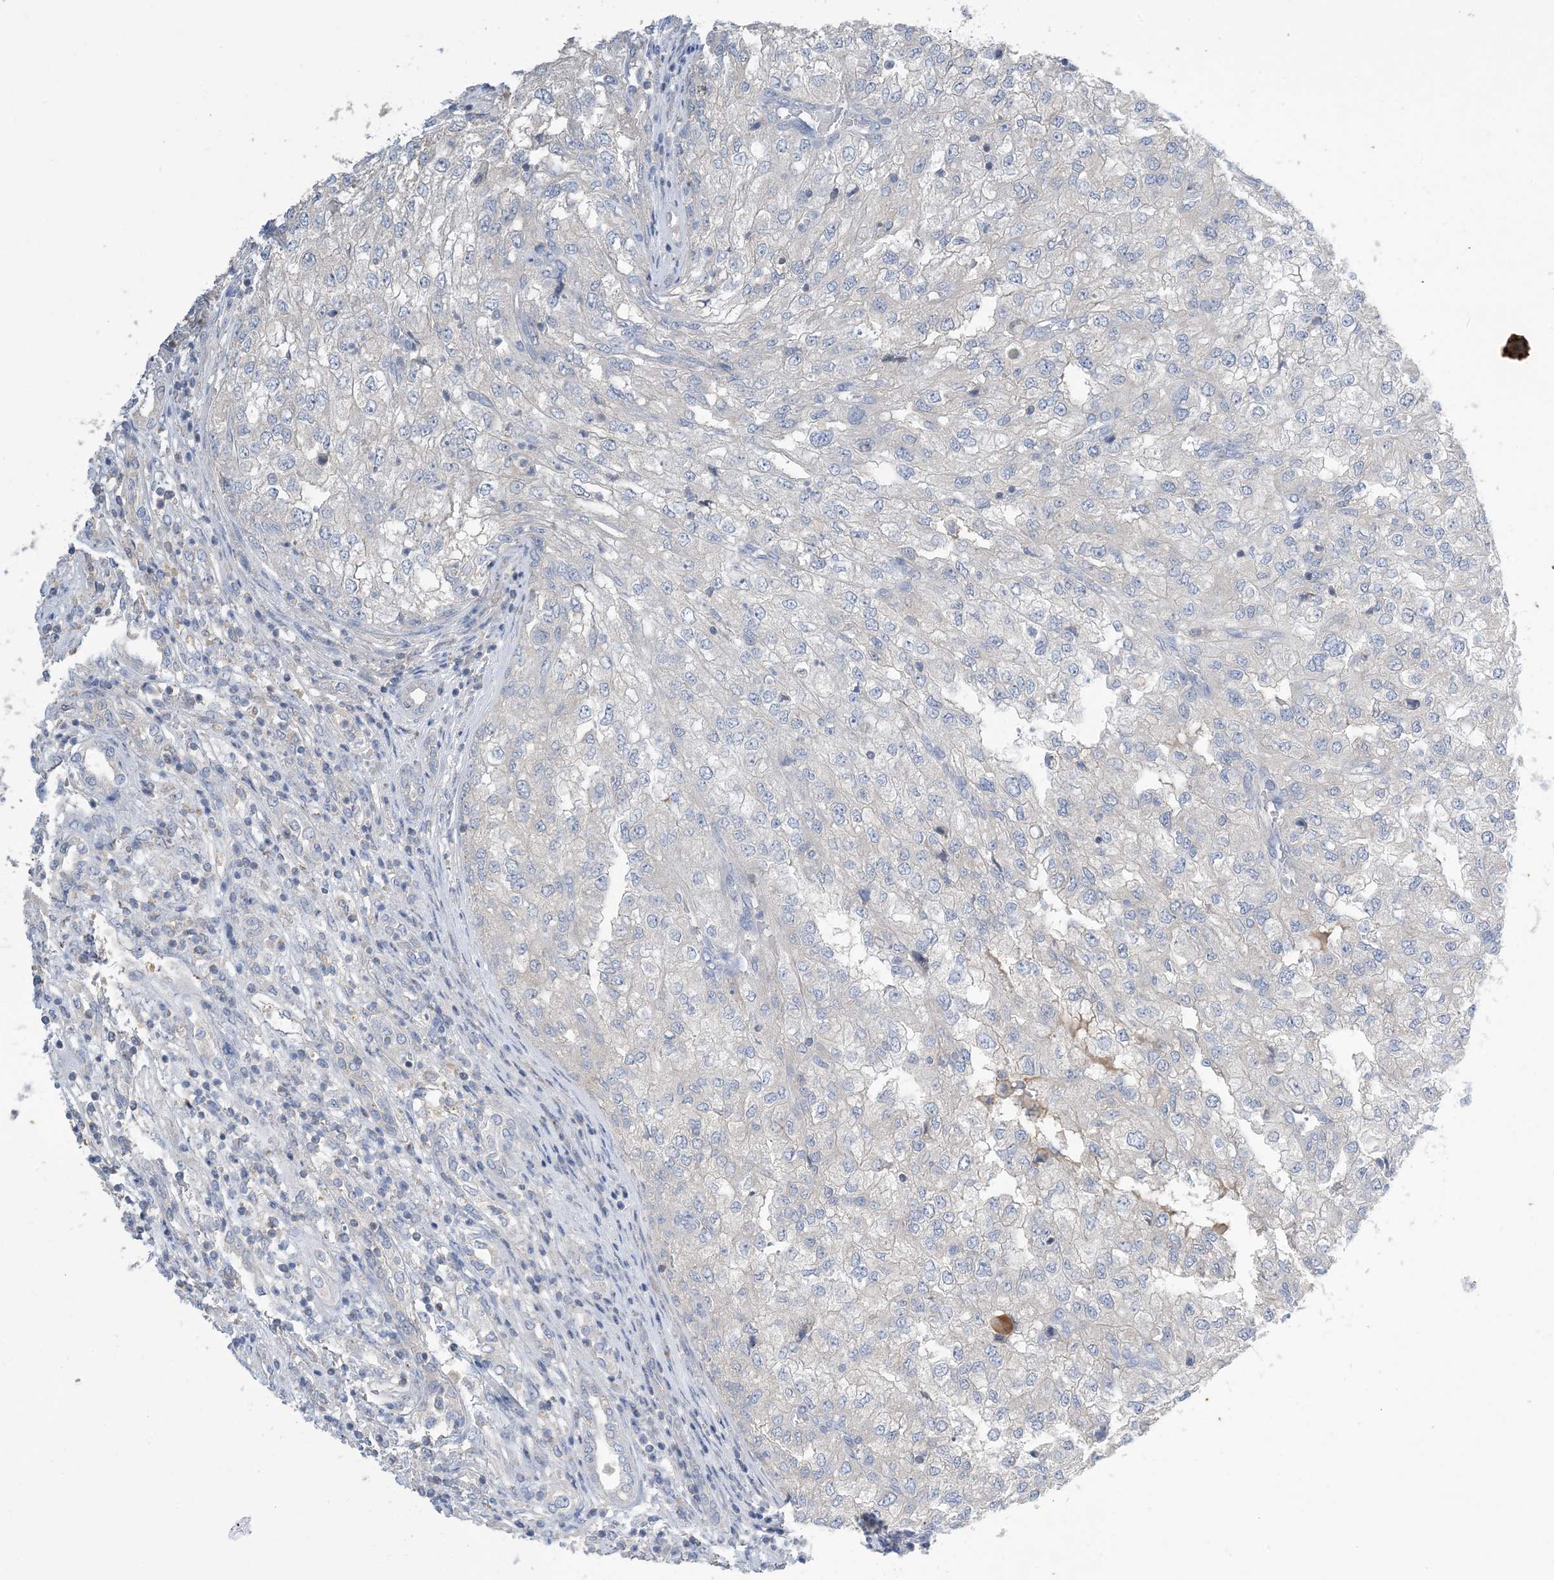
{"staining": {"intensity": "negative", "quantity": "none", "location": "none"}, "tissue": "renal cancer", "cell_type": "Tumor cells", "image_type": "cancer", "snomed": [{"axis": "morphology", "description": "Adenocarcinoma, NOS"}, {"axis": "topography", "description": "Kidney"}], "caption": "IHC histopathology image of human renal adenocarcinoma stained for a protein (brown), which reveals no expression in tumor cells. (DAB (3,3'-diaminobenzidine) immunohistochemistry visualized using brightfield microscopy, high magnification).", "gene": "KPRP", "patient": {"sex": "female", "age": 54}}